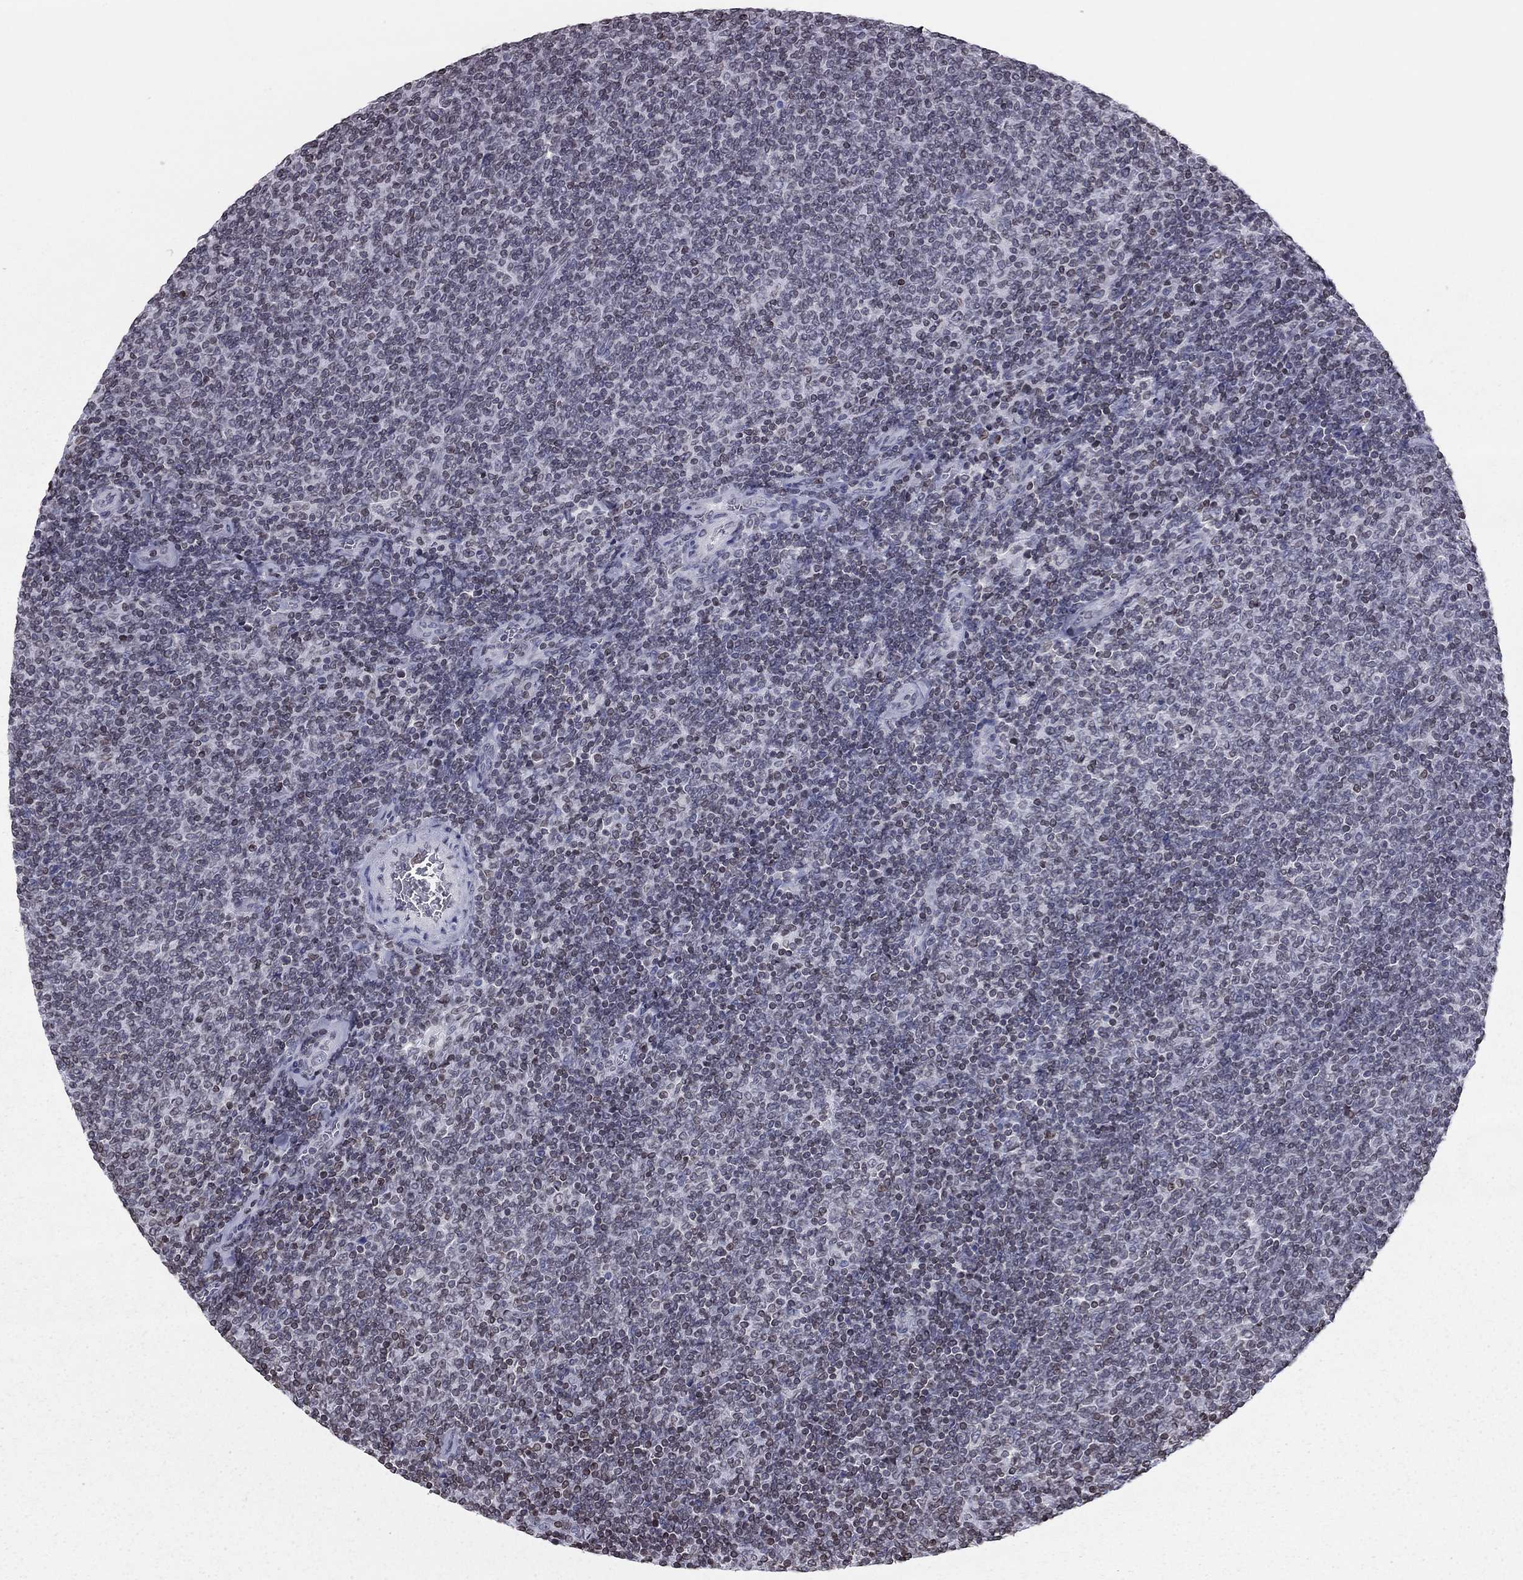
{"staining": {"intensity": "negative", "quantity": "none", "location": "none"}, "tissue": "lymphoma", "cell_type": "Tumor cells", "image_type": "cancer", "snomed": [{"axis": "morphology", "description": "Malignant lymphoma, non-Hodgkin's type, Low grade"}, {"axis": "topography", "description": "Lymph node"}], "caption": "Tumor cells show no significant expression in malignant lymphoma, non-Hodgkin's type (low-grade).", "gene": "ESPL1", "patient": {"sex": "male", "age": 52}}